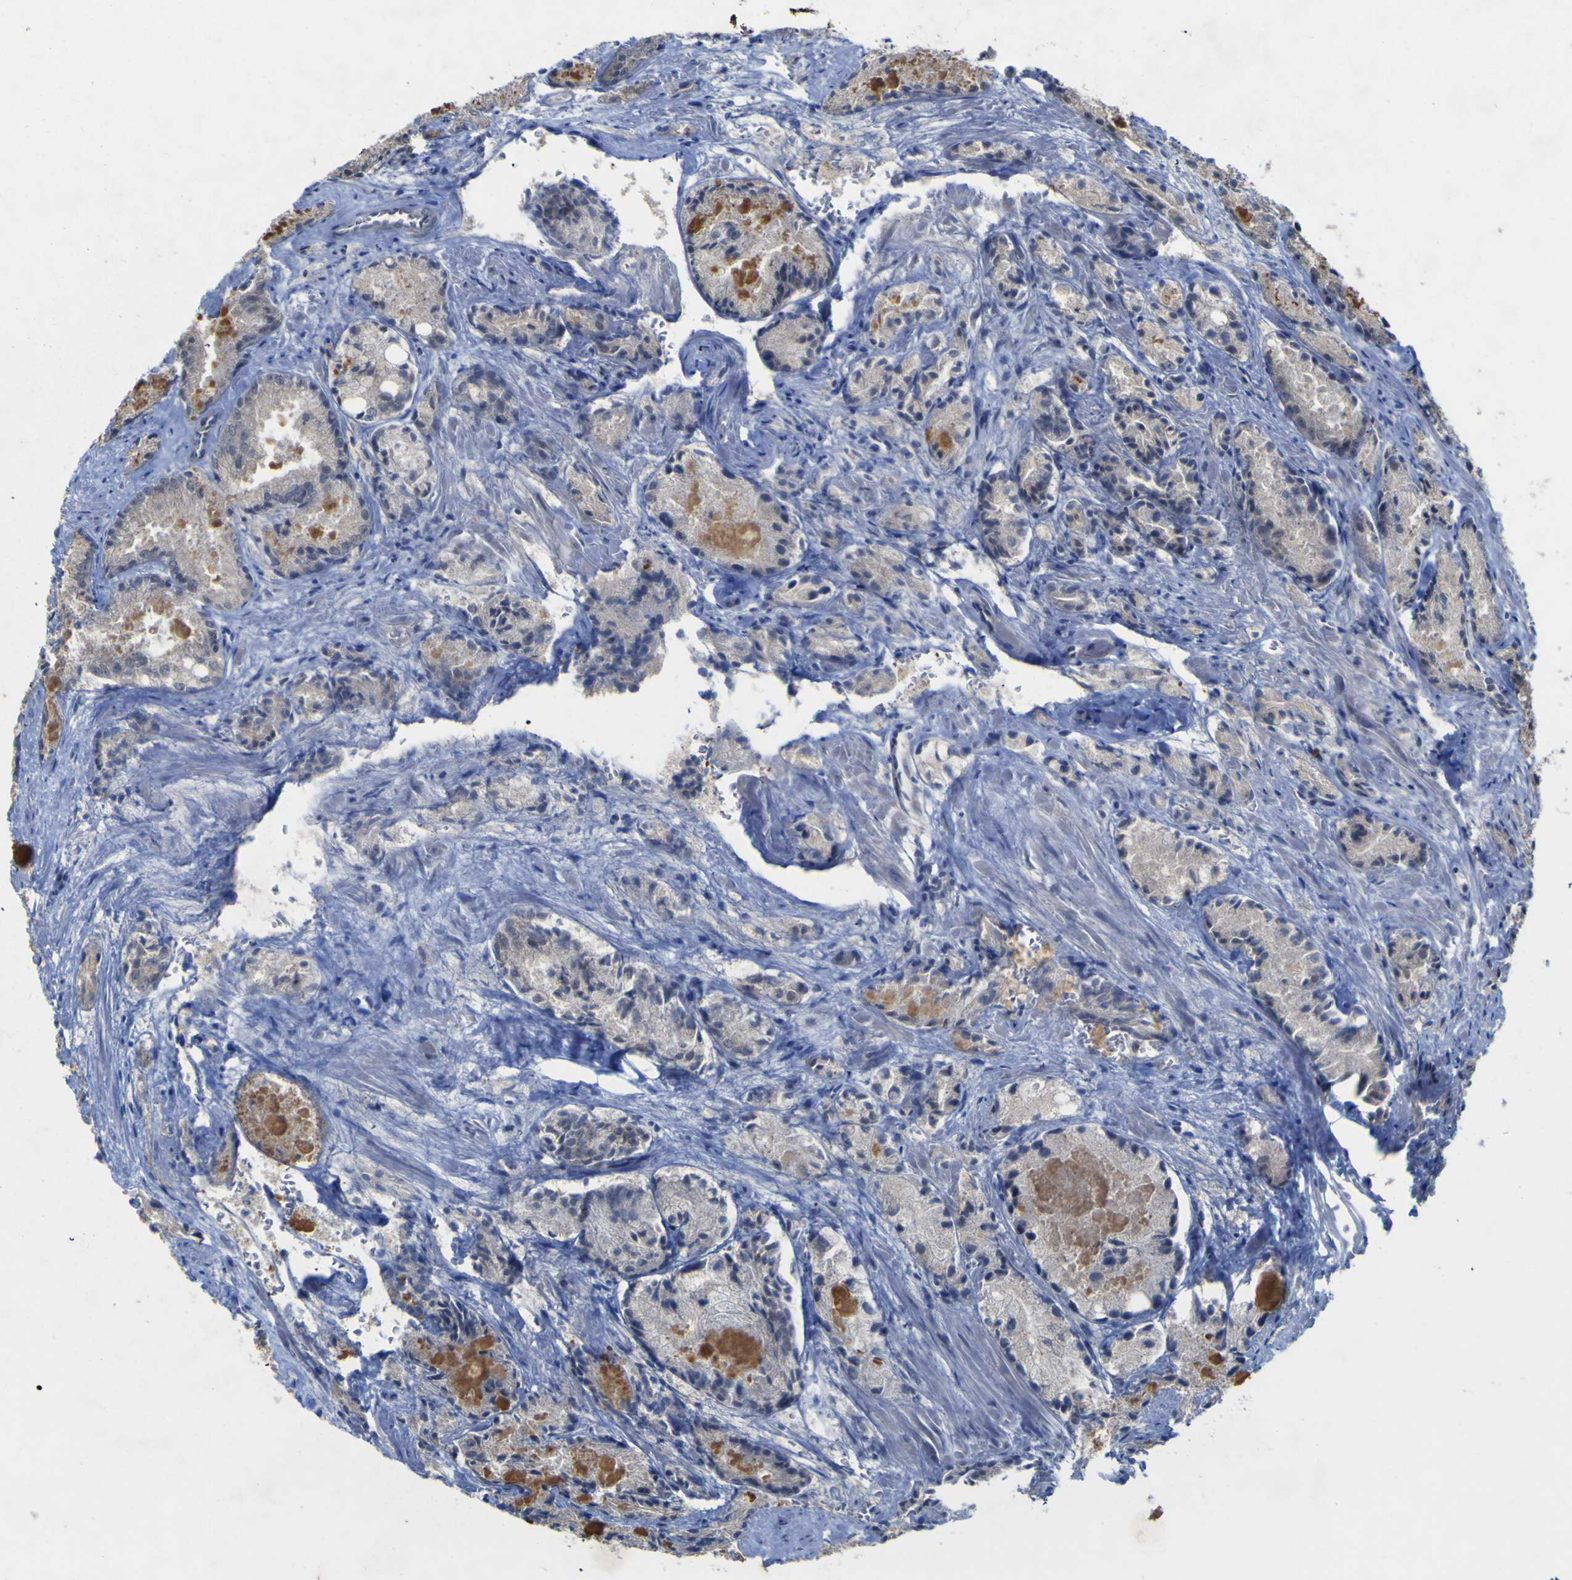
{"staining": {"intensity": "negative", "quantity": "none", "location": "none"}, "tissue": "prostate cancer", "cell_type": "Tumor cells", "image_type": "cancer", "snomed": [{"axis": "morphology", "description": "Adenocarcinoma, Low grade"}, {"axis": "topography", "description": "Prostate"}], "caption": "An immunohistochemistry (IHC) histopathology image of prostate cancer (adenocarcinoma (low-grade)) is shown. There is no staining in tumor cells of prostate cancer (adenocarcinoma (low-grade)). (Brightfield microscopy of DAB immunohistochemistry at high magnification).", "gene": "TNFRSF11A", "patient": {"sex": "male", "age": 64}}